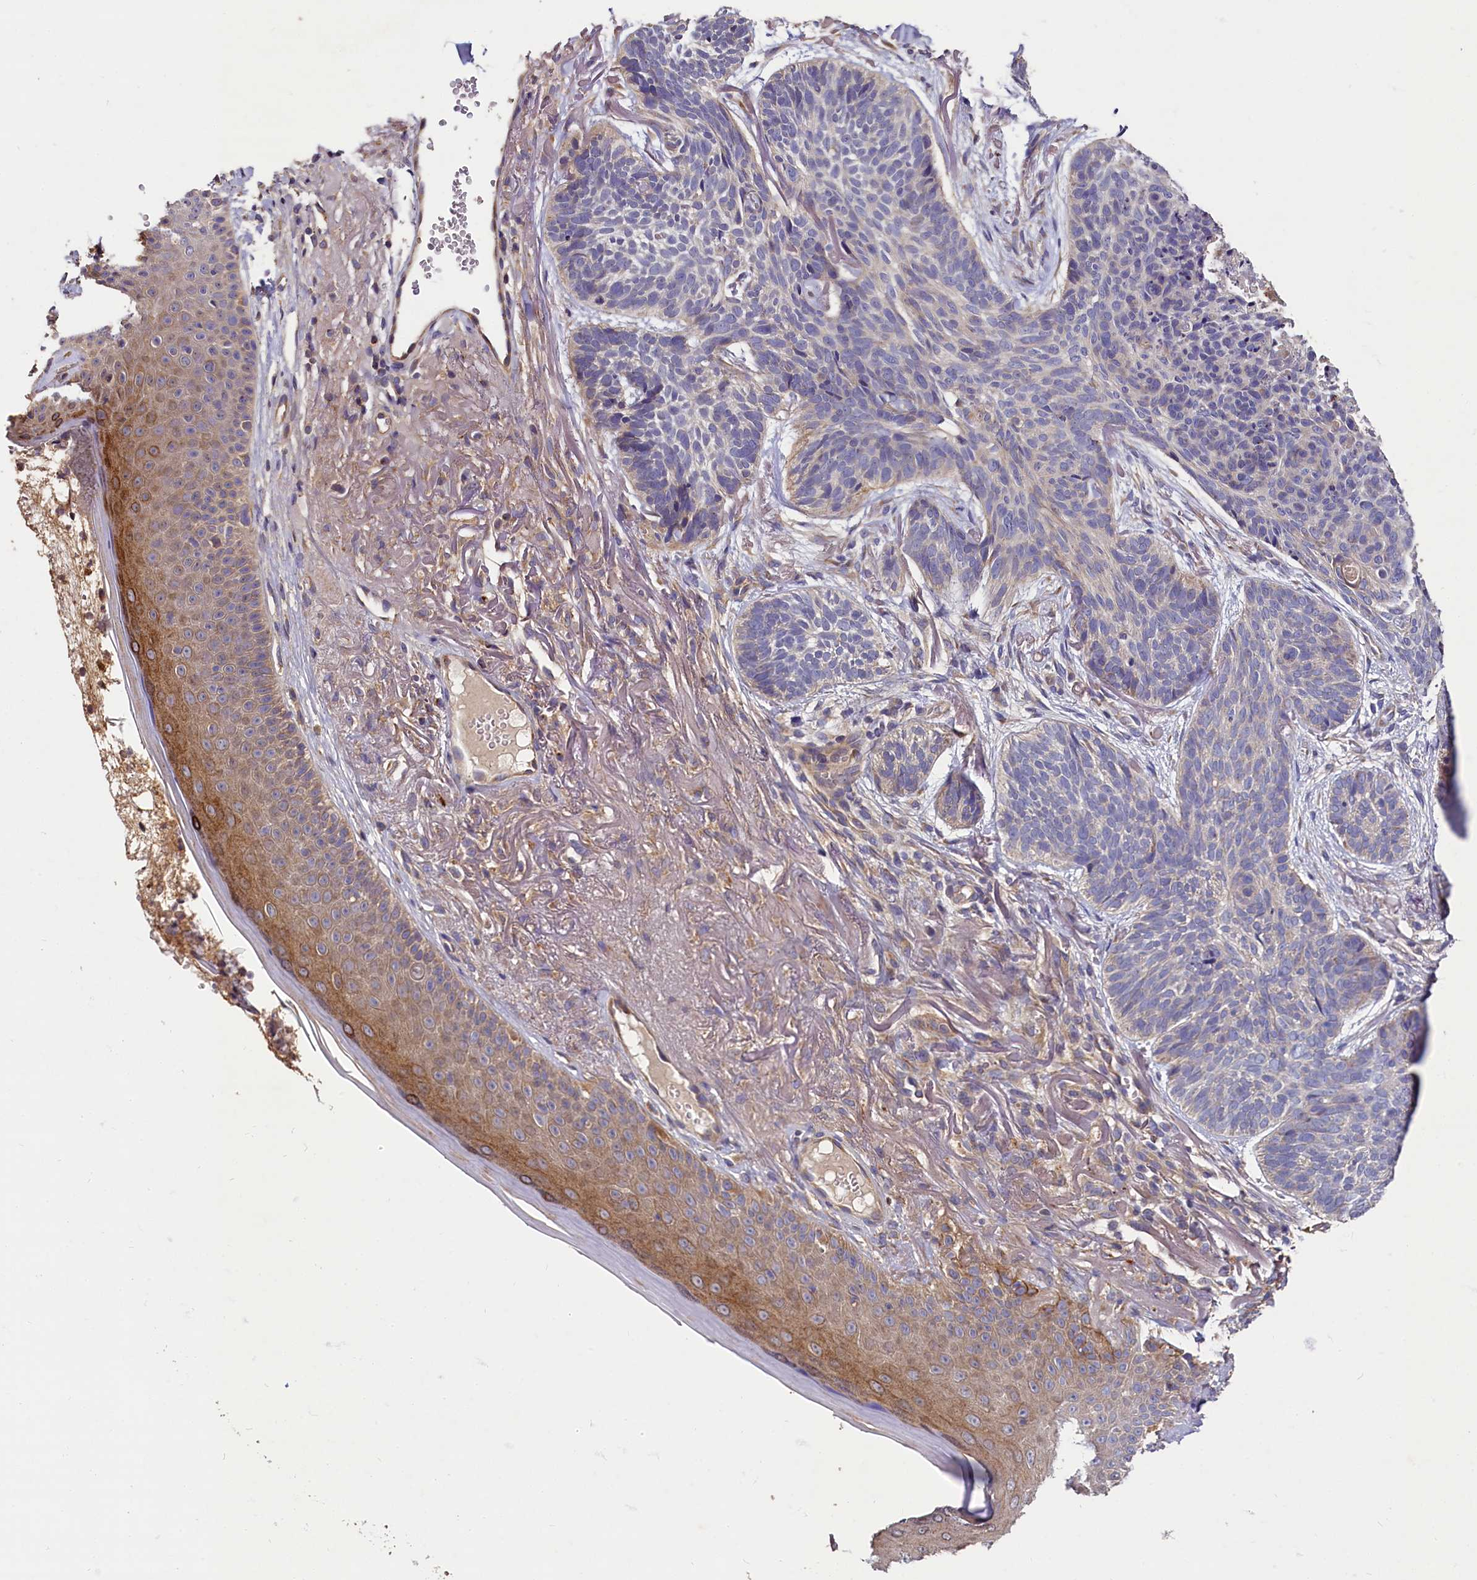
{"staining": {"intensity": "negative", "quantity": "none", "location": "none"}, "tissue": "skin cancer", "cell_type": "Tumor cells", "image_type": "cancer", "snomed": [{"axis": "morphology", "description": "Normal tissue, NOS"}, {"axis": "morphology", "description": "Basal cell carcinoma"}, {"axis": "topography", "description": "Skin"}], "caption": "This is an immunohistochemistry (IHC) micrograph of human skin cancer (basal cell carcinoma). There is no positivity in tumor cells.", "gene": "SPRYD3", "patient": {"sex": "male", "age": 66}}